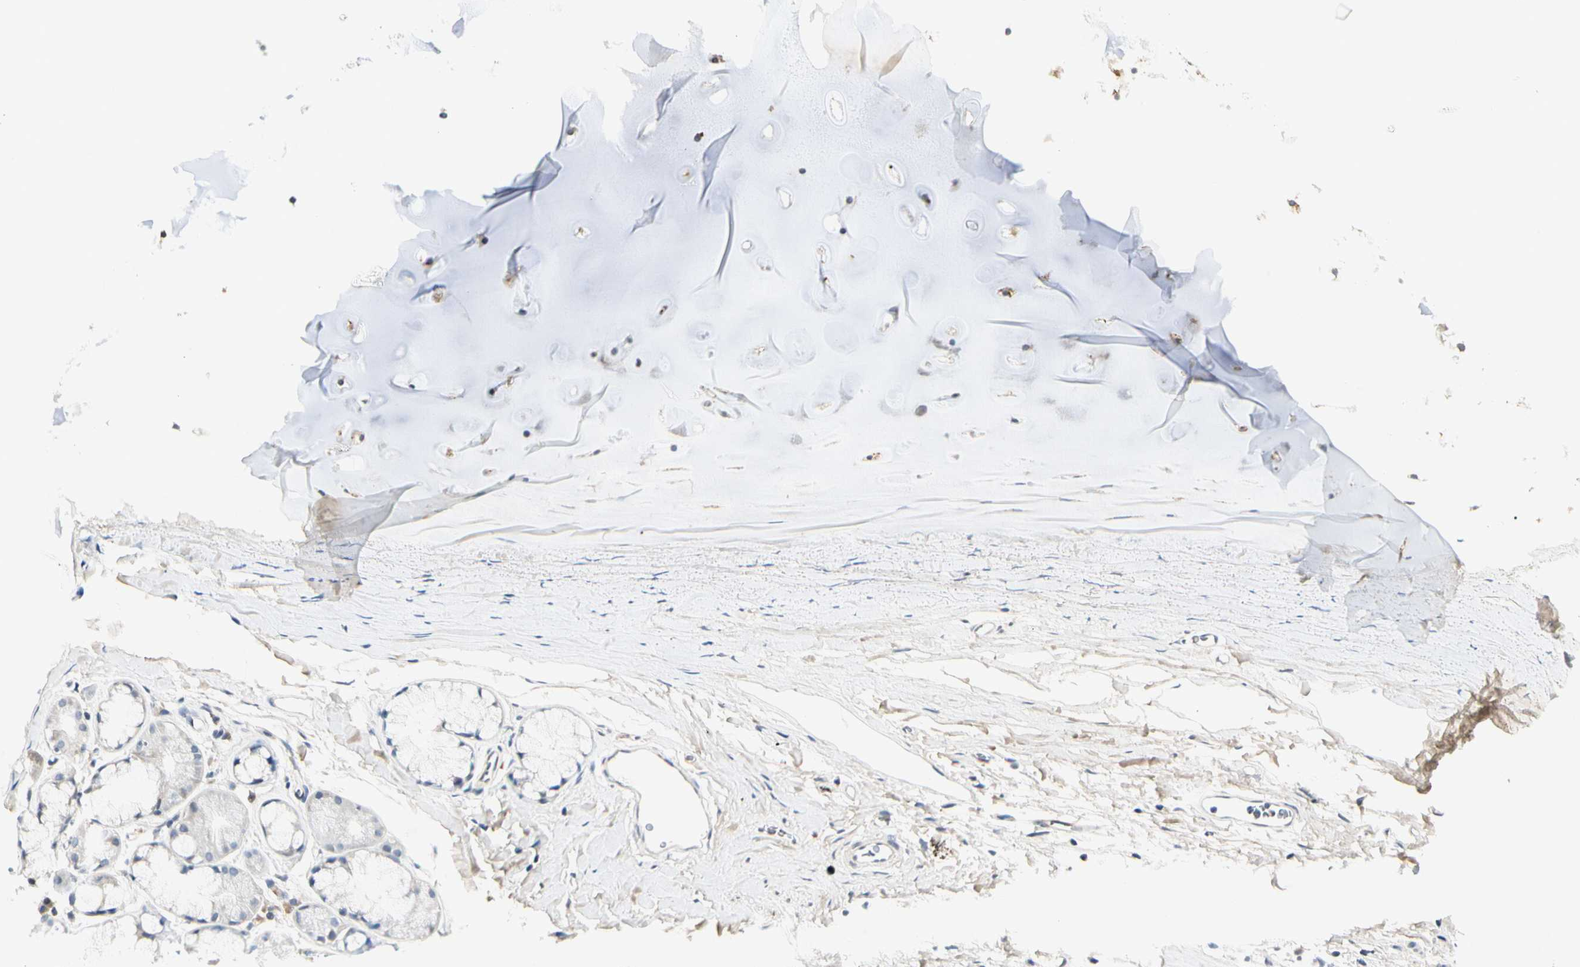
{"staining": {"intensity": "negative", "quantity": "none", "location": "none"}, "tissue": "bronchus", "cell_type": "Respiratory epithelial cells", "image_type": "normal", "snomed": [{"axis": "morphology", "description": "Normal tissue, NOS"}, {"axis": "morphology", "description": "Malignant melanoma, Metastatic site"}, {"axis": "topography", "description": "Bronchus"}, {"axis": "topography", "description": "Lung"}], "caption": "An immunohistochemistry image of unremarkable bronchus is shown. There is no staining in respiratory epithelial cells of bronchus. (Stains: DAB immunohistochemistry (IHC) with hematoxylin counter stain, Microscopy: brightfield microscopy at high magnification).", "gene": "GREM1", "patient": {"sex": "male", "age": 64}}